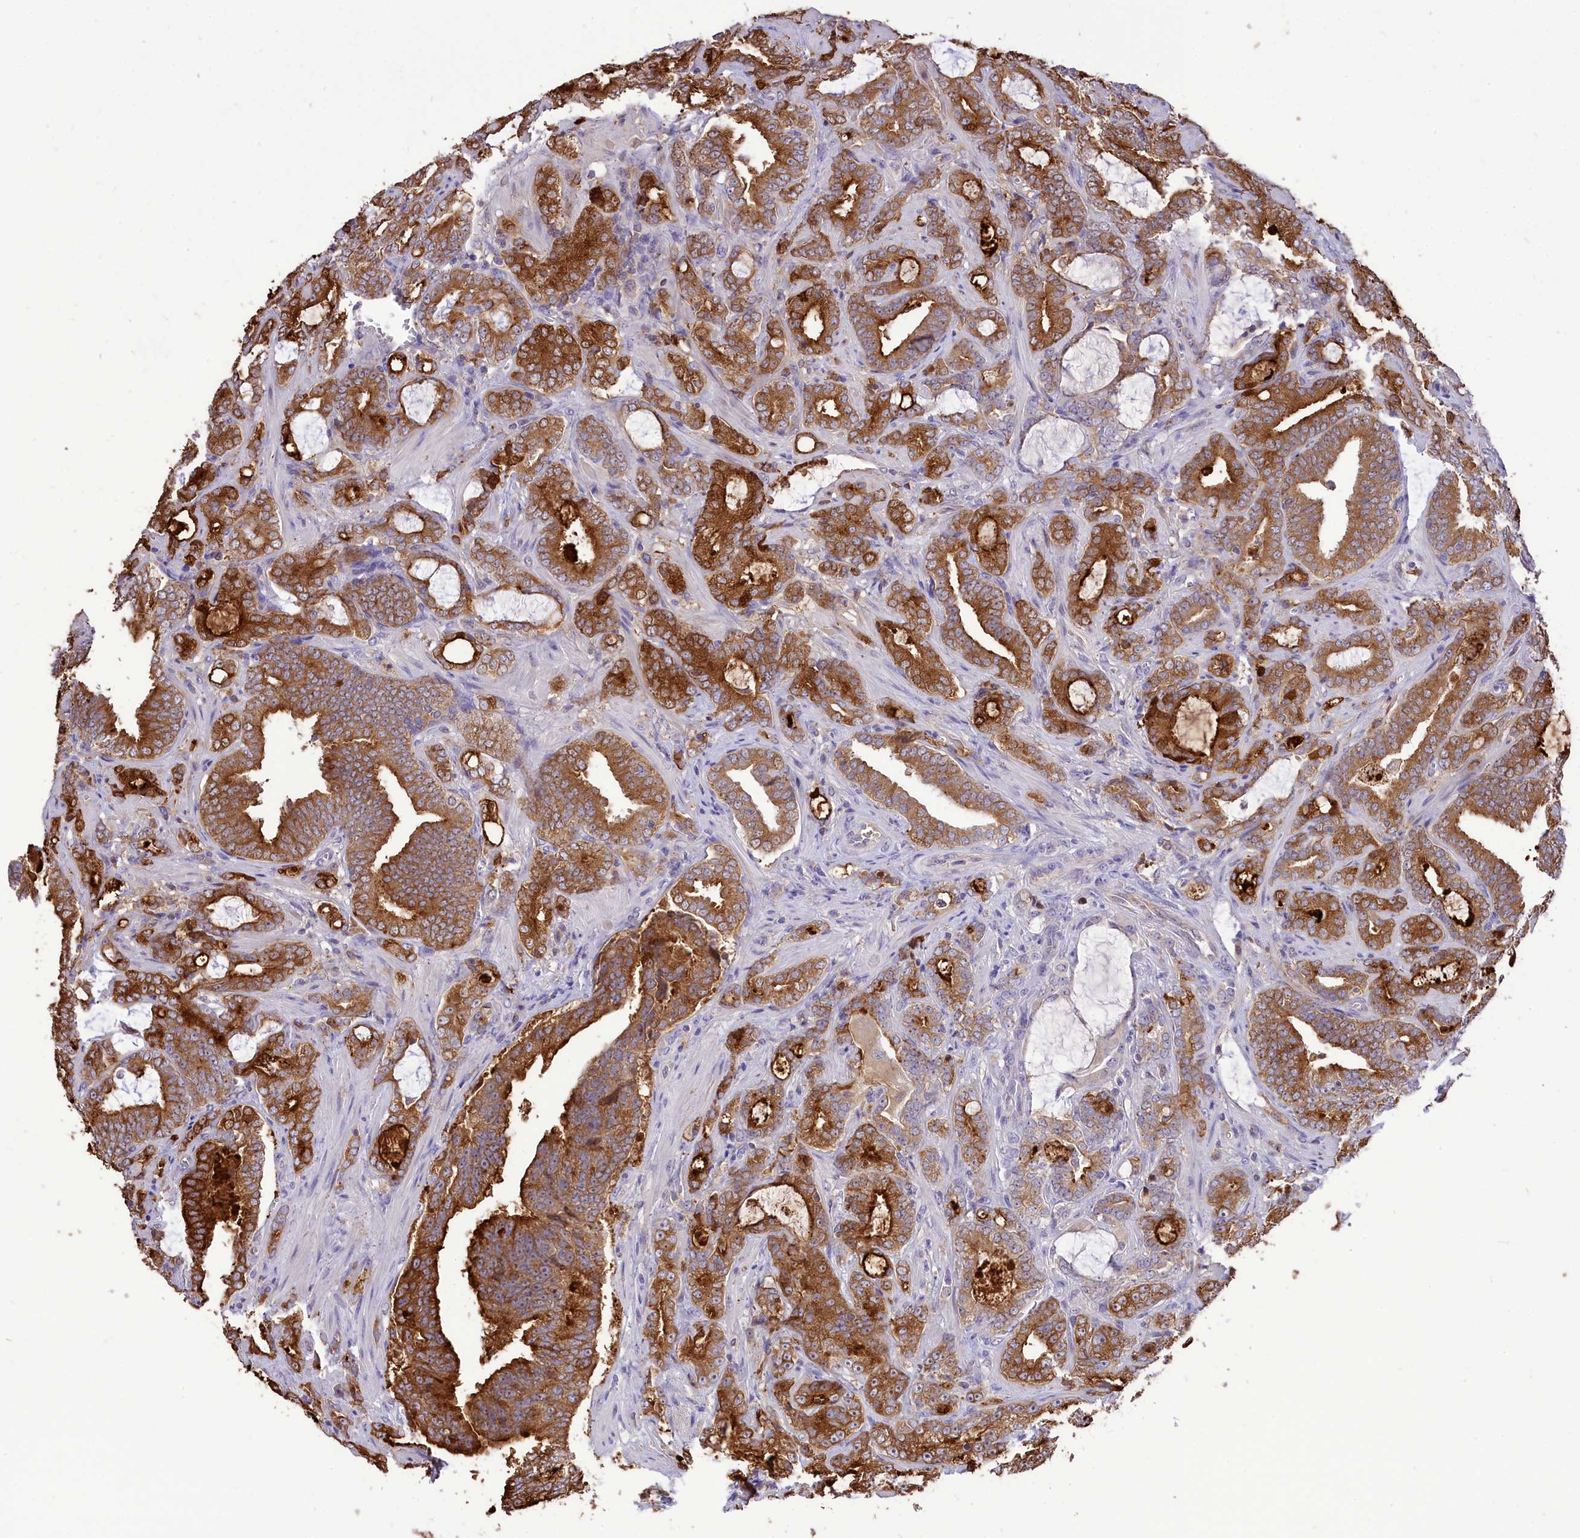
{"staining": {"intensity": "moderate", "quantity": ">75%", "location": "cytoplasmic/membranous"}, "tissue": "prostate cancer", "cell_type": "Tumor cells", "image_type": "cancer", "snomed": [{"axis": "morphology", "description": "Adenocarcinoma, High grade"}, {"axis": "topography", "description": "Prostate and seminal vesicle, NOS"}], "caption": "A high-resolution micrograph shows immunohistochemistry (IHC) staining of prostate cancer, which exhibits moderate cytoplasmic/membranous expression in approximately >75% of tumor cells. The staining was performed using DAB, with brown indicating positive protein expression. Nuclei are stained blue with hematoxylin.", "gene": "DCAF16", "patient": {"sex": "male", "age": 67}}